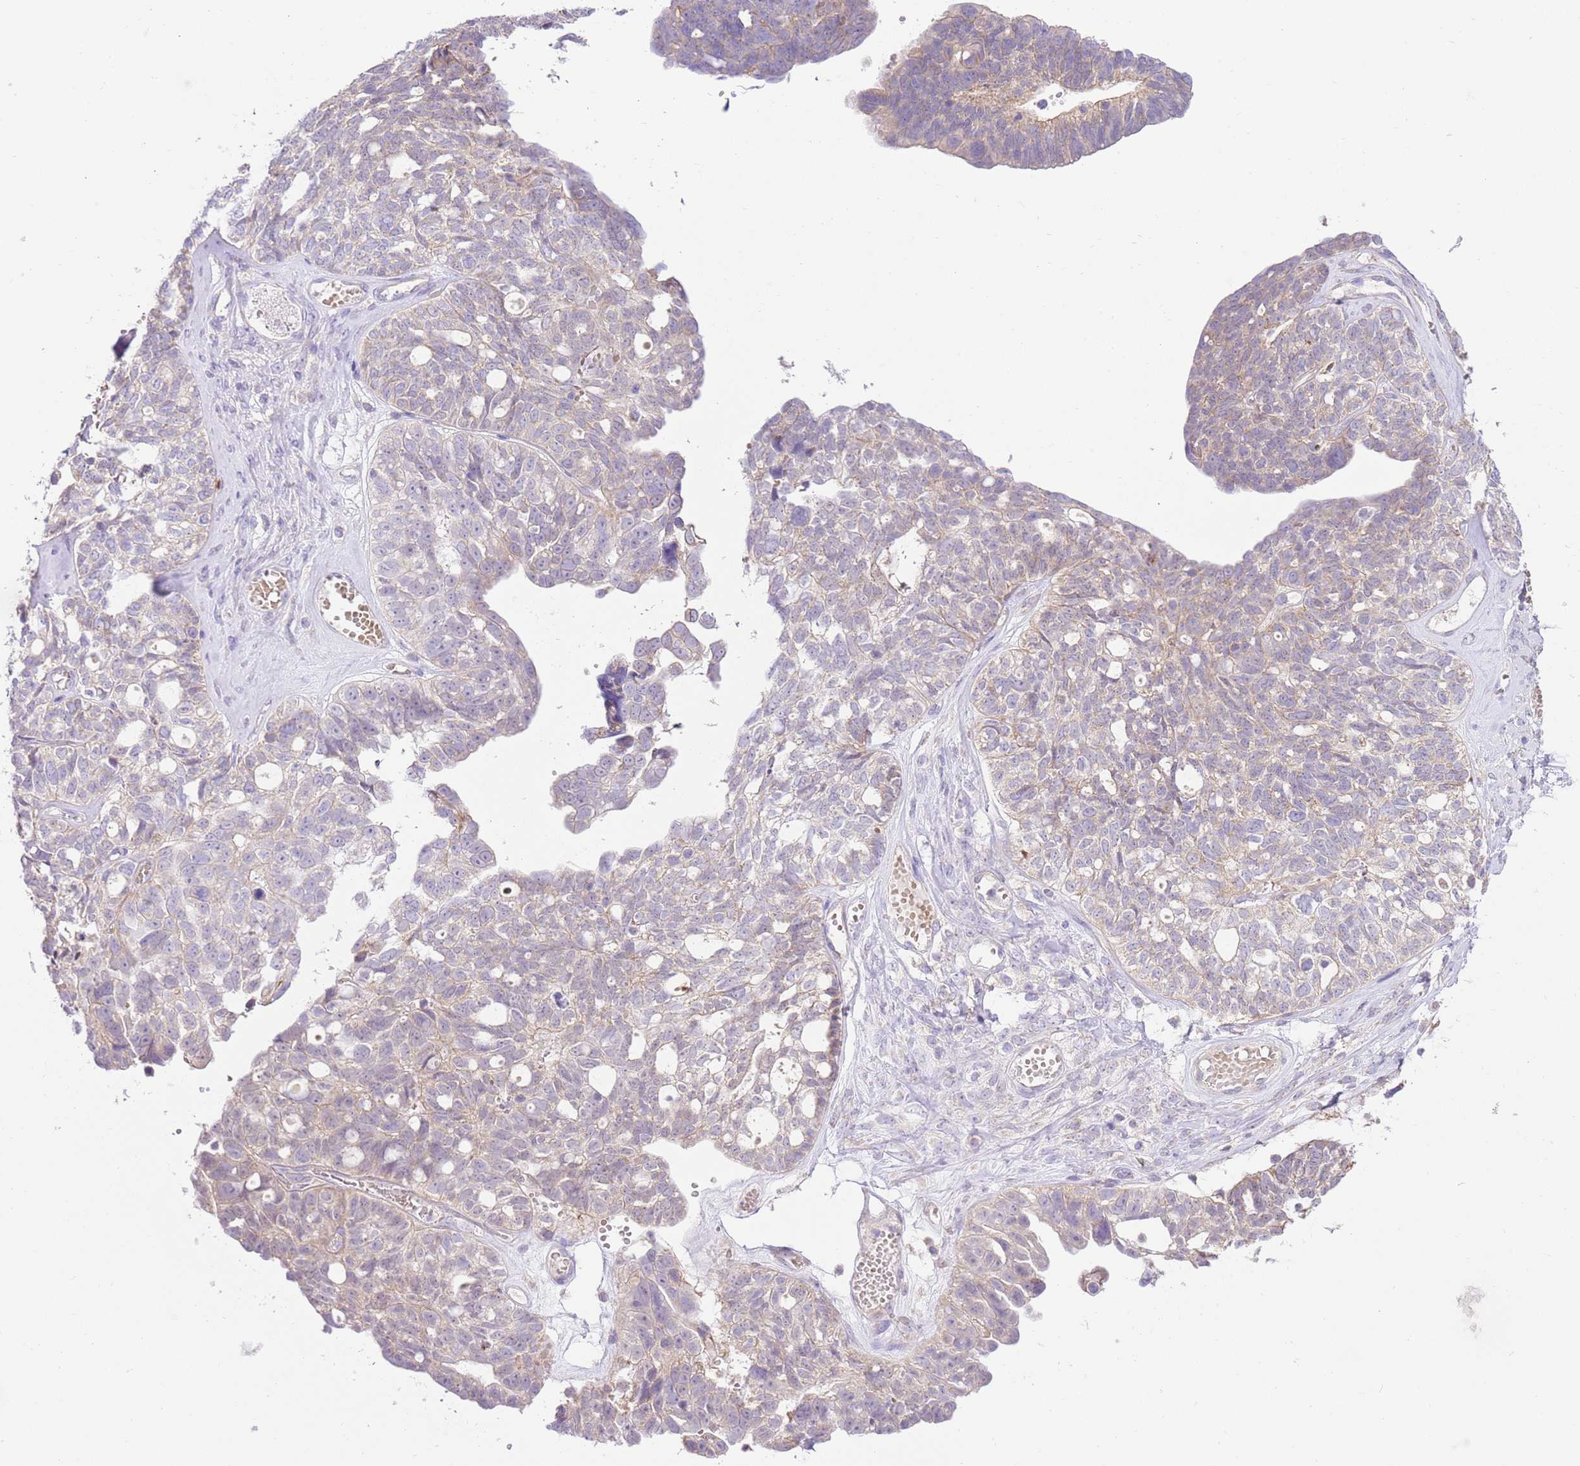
{"staining": {"intensity": "weak", "quantity": "<25%", "location": "cytoplasmic/membranous"}, "tissue": "ovarian cancer", "cell_type": "Tumor cells", "image_type": "cancer", "snomed": [{"axis": "morphology", "description": "Cystadenocarcinoma, serous, NOS"}, {"axis": "topography", "description": "Ovary"}], "caption": "Ovarian cancer stained for a protein using IHC reveals no expression tumor cells.", "gene": "SPATA2L", "patient": {"sex": "female", "age": 79}}